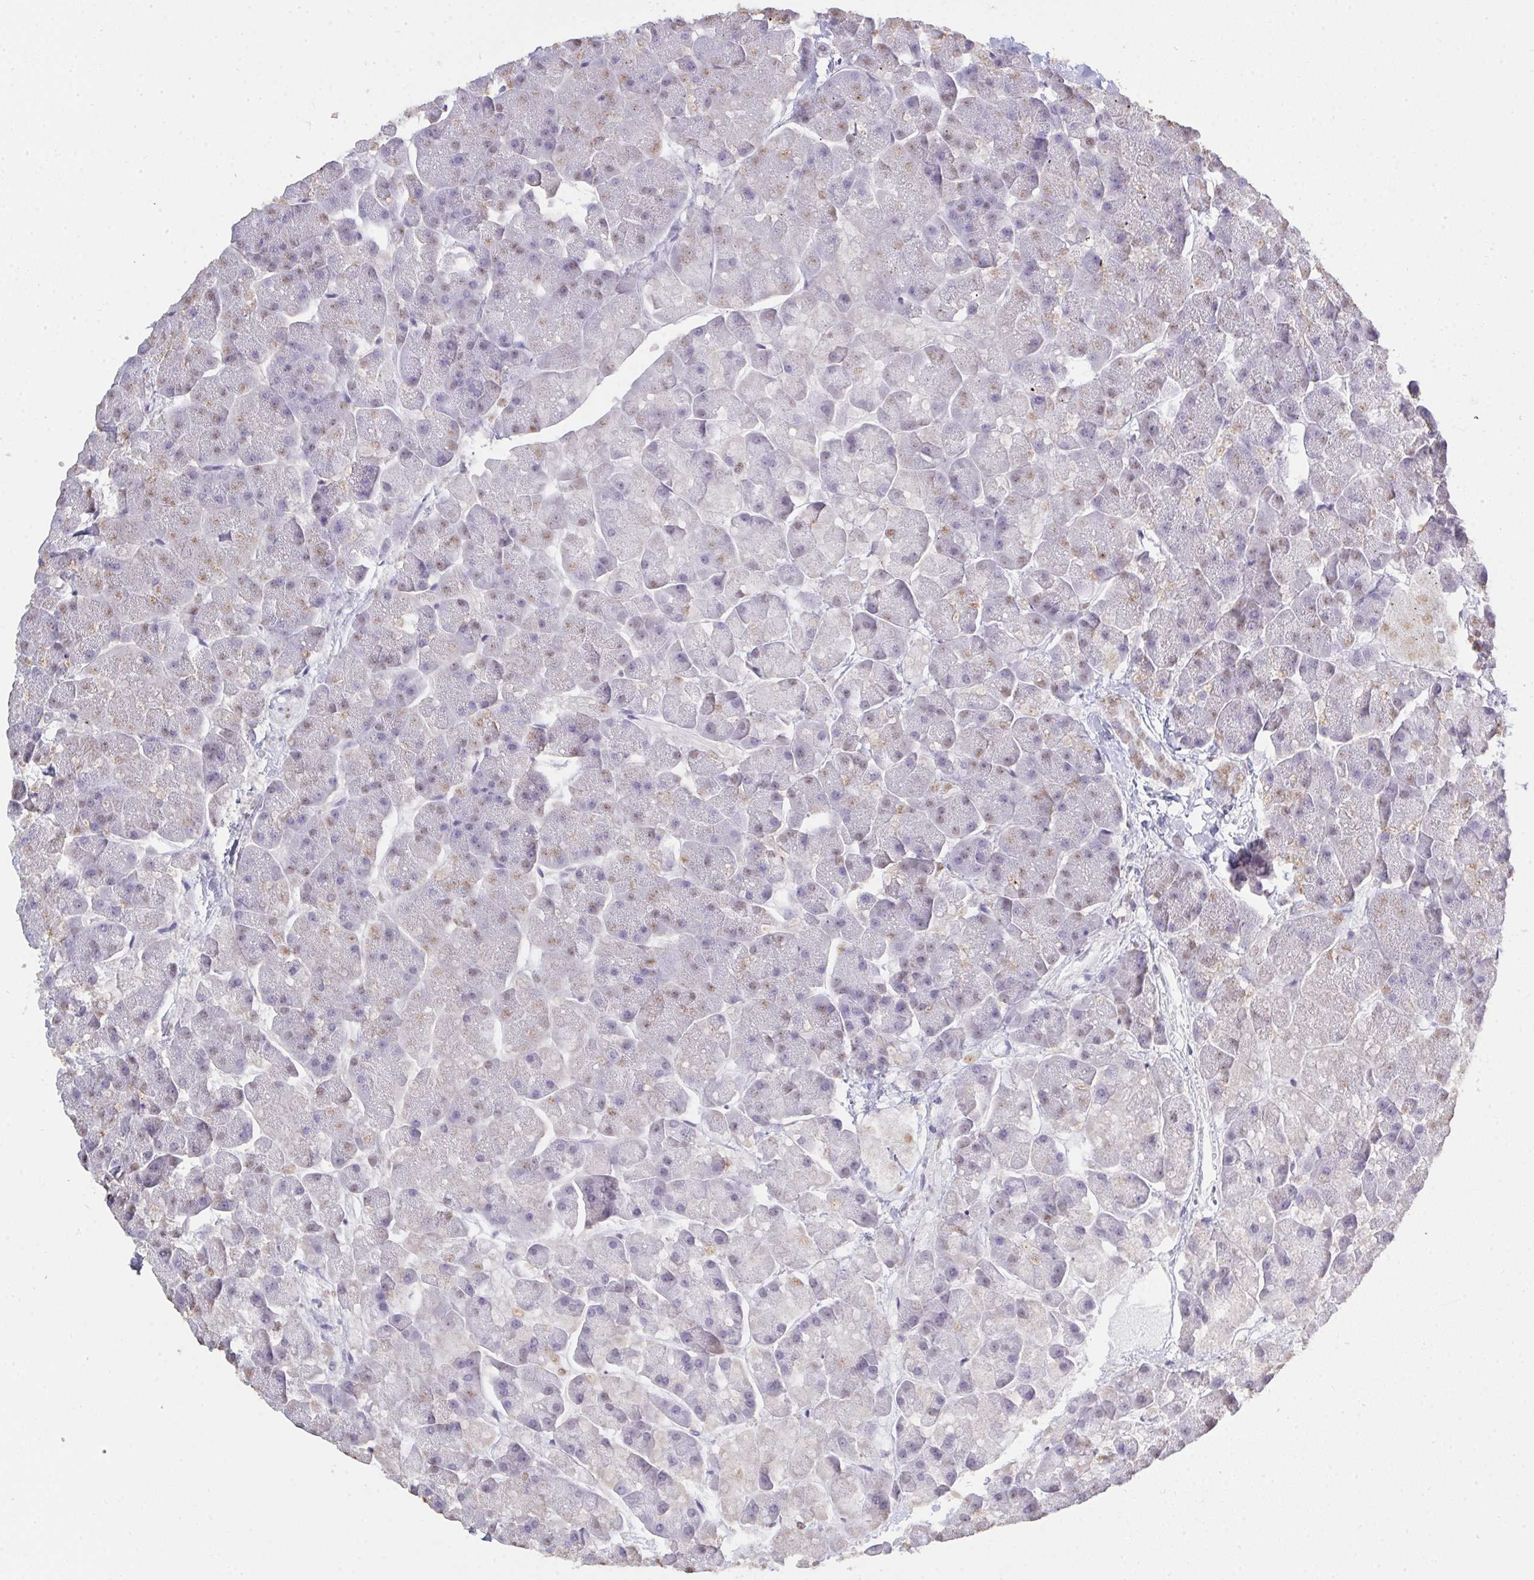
{"staining": {"intensity": "weak", "quantity": "25%-75%", "location": "nuclear"}, "tissue": "pancreas", "cell_type": "Exocrine glandular cells", "image_type": "normal", "snomed": [{"axis": "morphology", "description": "Normal tissue, NOS"}, {"axis": "topography", "description": "Pancreas"}, {"axis": "topography", "description": "Peripheral nerve tissue"}], "caption": "There is low levels of weak nuclear positivity in exocrine glandular cells of normal pancreas, as demonstrated by immunohistochemical staining (brown color).", "gene": "SEMA6B", "patient": {"sex": "male", "age": 54}}